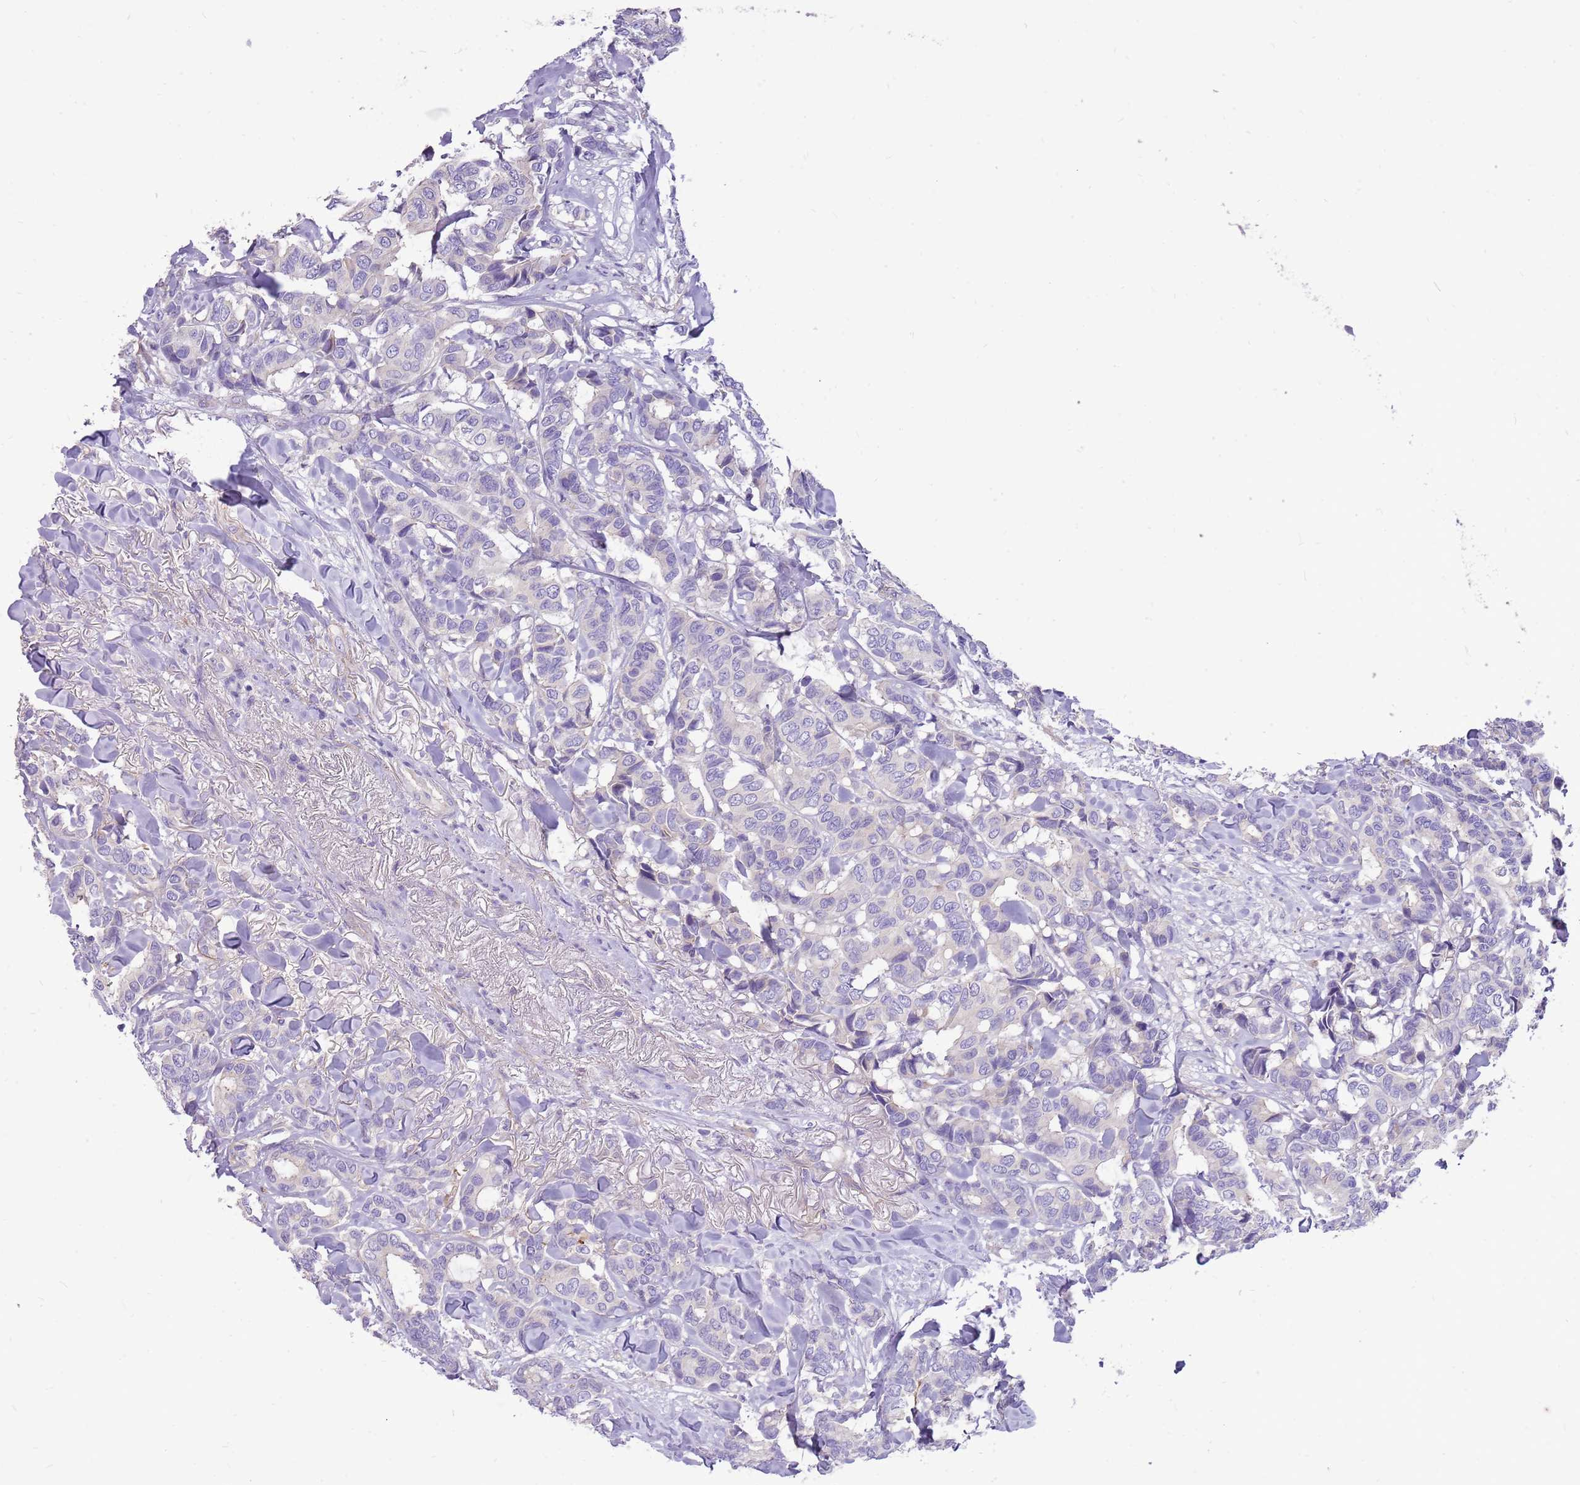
{"staining": {"intensity": "negative", "quantity": "none", "location": "none"}, "tissue": "breast cancer", "cell_type": "Tumor cells", "image_type": "cancer", "snomed": [{"axis": "morphology", "description": "Duct carcinoma"}, {"axis": "topography", "description": "Breast"}], "caption": "DAB (3,3'-diaminobenzidine) immunohistochemical staining of breast cancer reveals no significant staining in tumor cells.", "gene": "NTN4", "patient": {"sex": "female", "age": 87}}